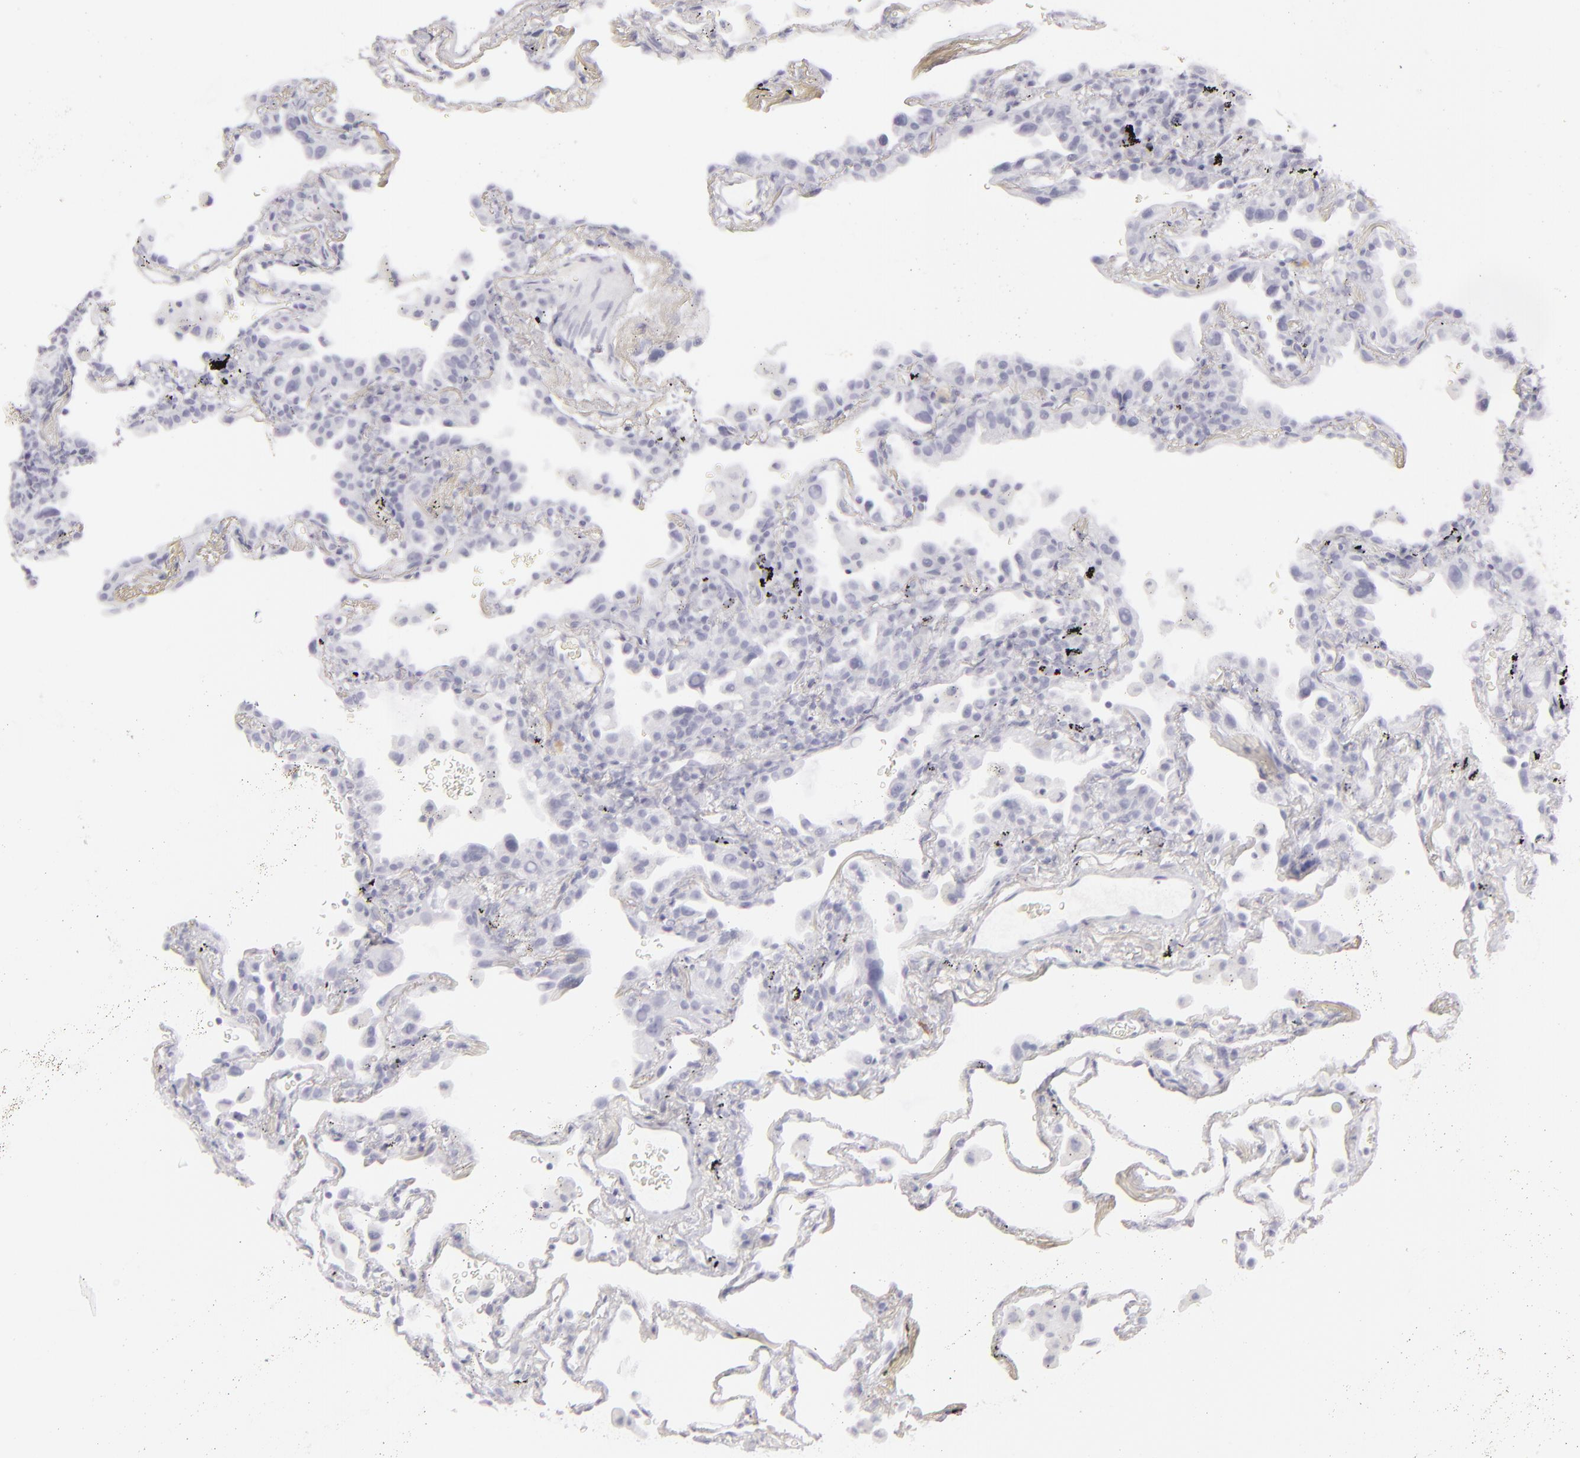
{"staining": {"intensity": "negative", "quantity": "none", "location": "none"}, "tissue": "lung", "cell_type": "Alveolar cells", "image_type": "normal", "snomed": [{"axis": "morphology", "description": "Normal tissue, NOS"}, {"axis": "morphology", "description": "Inflammation, NOS"}, {"axis": "topography", "description": "Lung"}], "caption": "Immunohistochemistry (IHC) photomicrograph of unremarkable lung: human lung stained with DAB (3,3'-diaminobenzidine) shows no significant protein positivity in alveolar cells. (Stains: DAB immunohistochemistry with hematoxylin counter stain, Microscopy: brightfield microscopy at high magnification).", "gene": "FLG", "patient": {"sex": "male", "age": 69}}